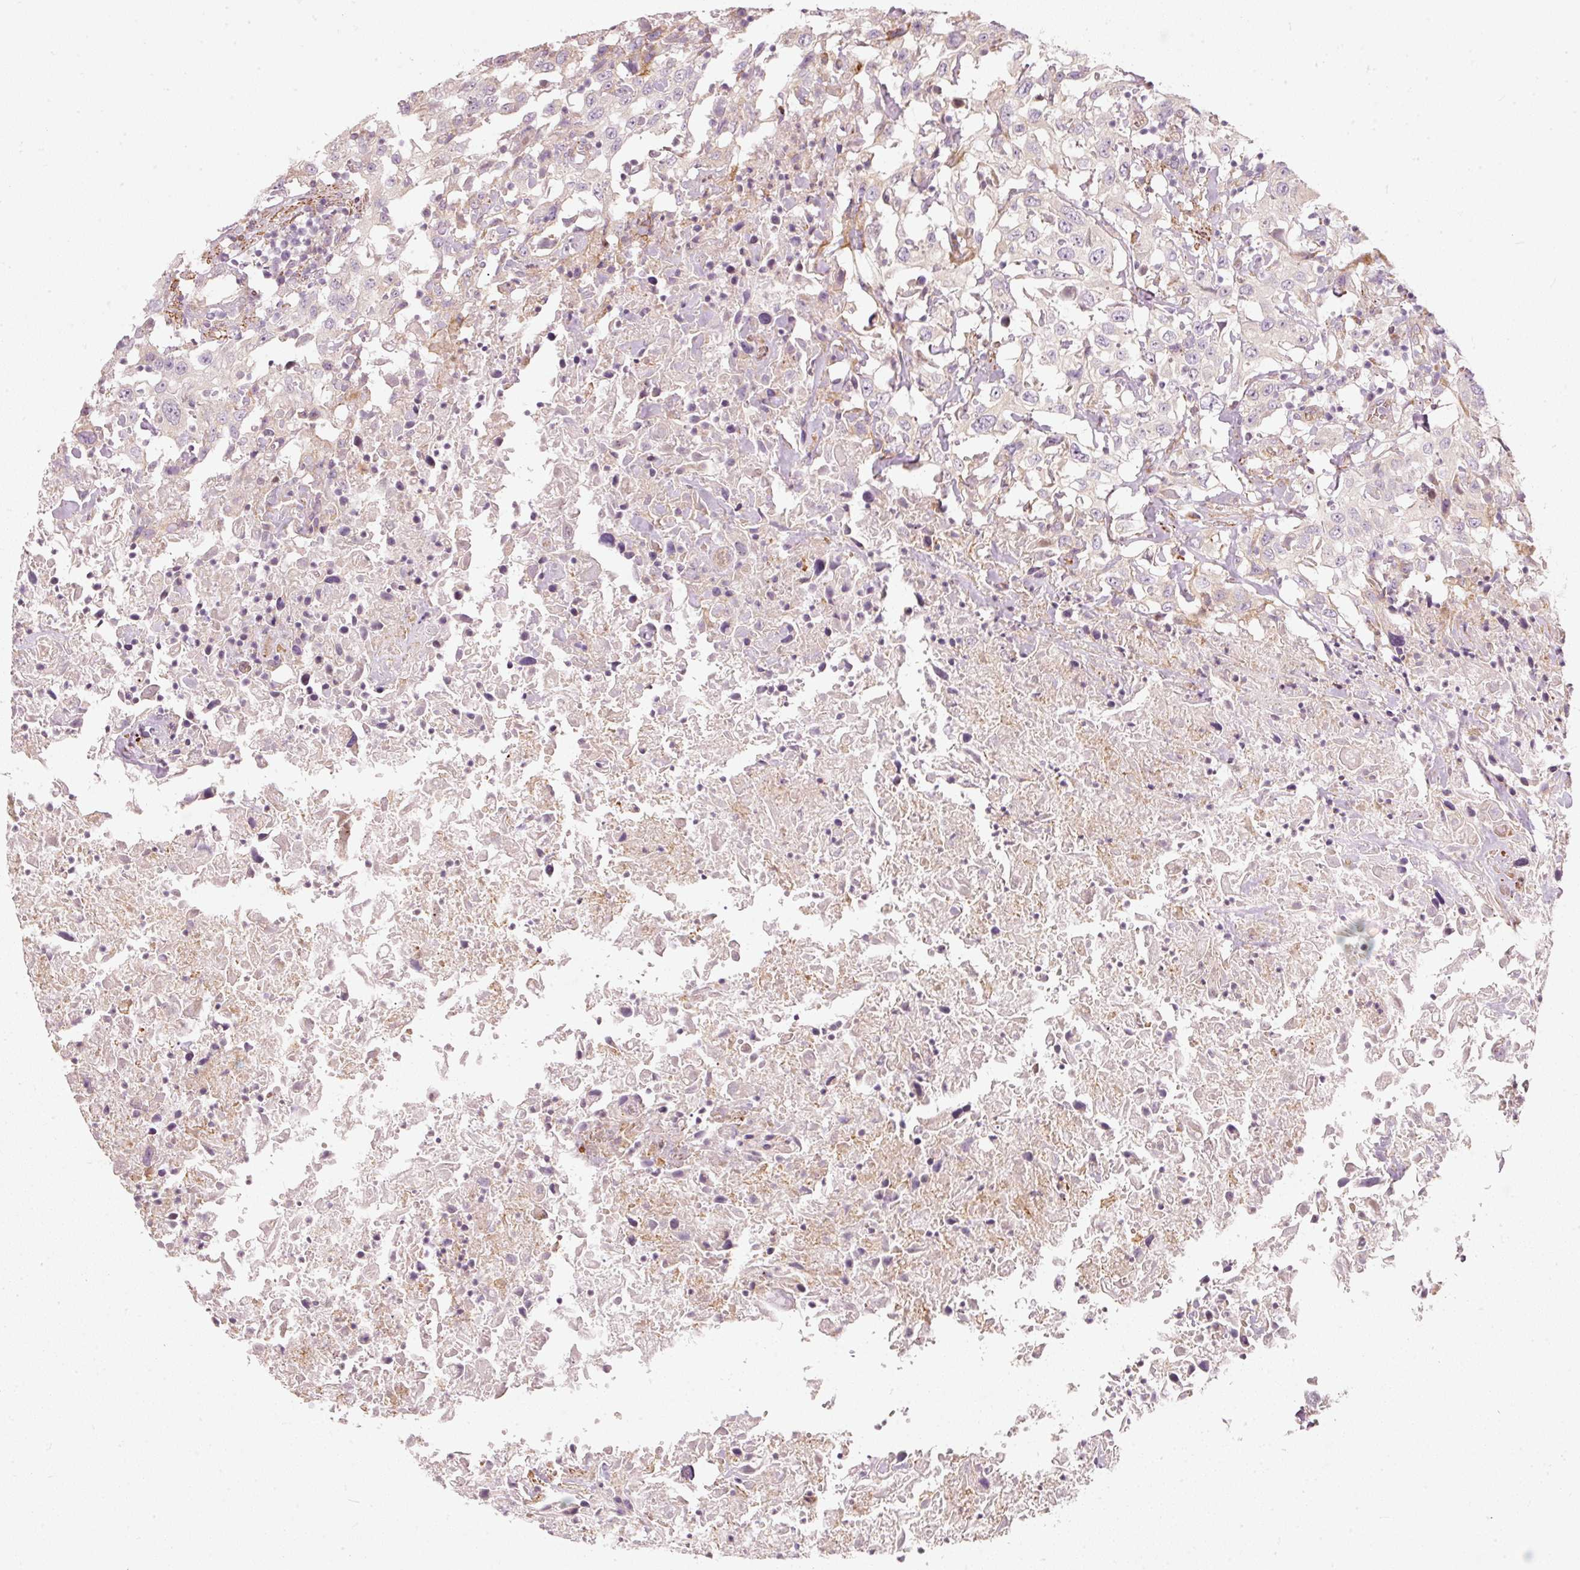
{"staining": {"intensity": "negative", "quantity": "none", "location": "none"}, "tissue": "urothelial cancer", "cell_type": "Tumor cells", "image_type": "cancer", "snomed": [{"axis": "morphology", "description": "Urothelial carcinoma, High grade"}, {"axis": "topography", "description": "Urinary bladder"}], "caption": "IHC photomicrograph of neoplastic tissue: human urothelial cancer stained with DAB (3,3'-diaminobenzidine) displays no significant protein expression in tumor cells.", "gene": "KCNQ1", "patient": {"sex": "male", "age": 61}}